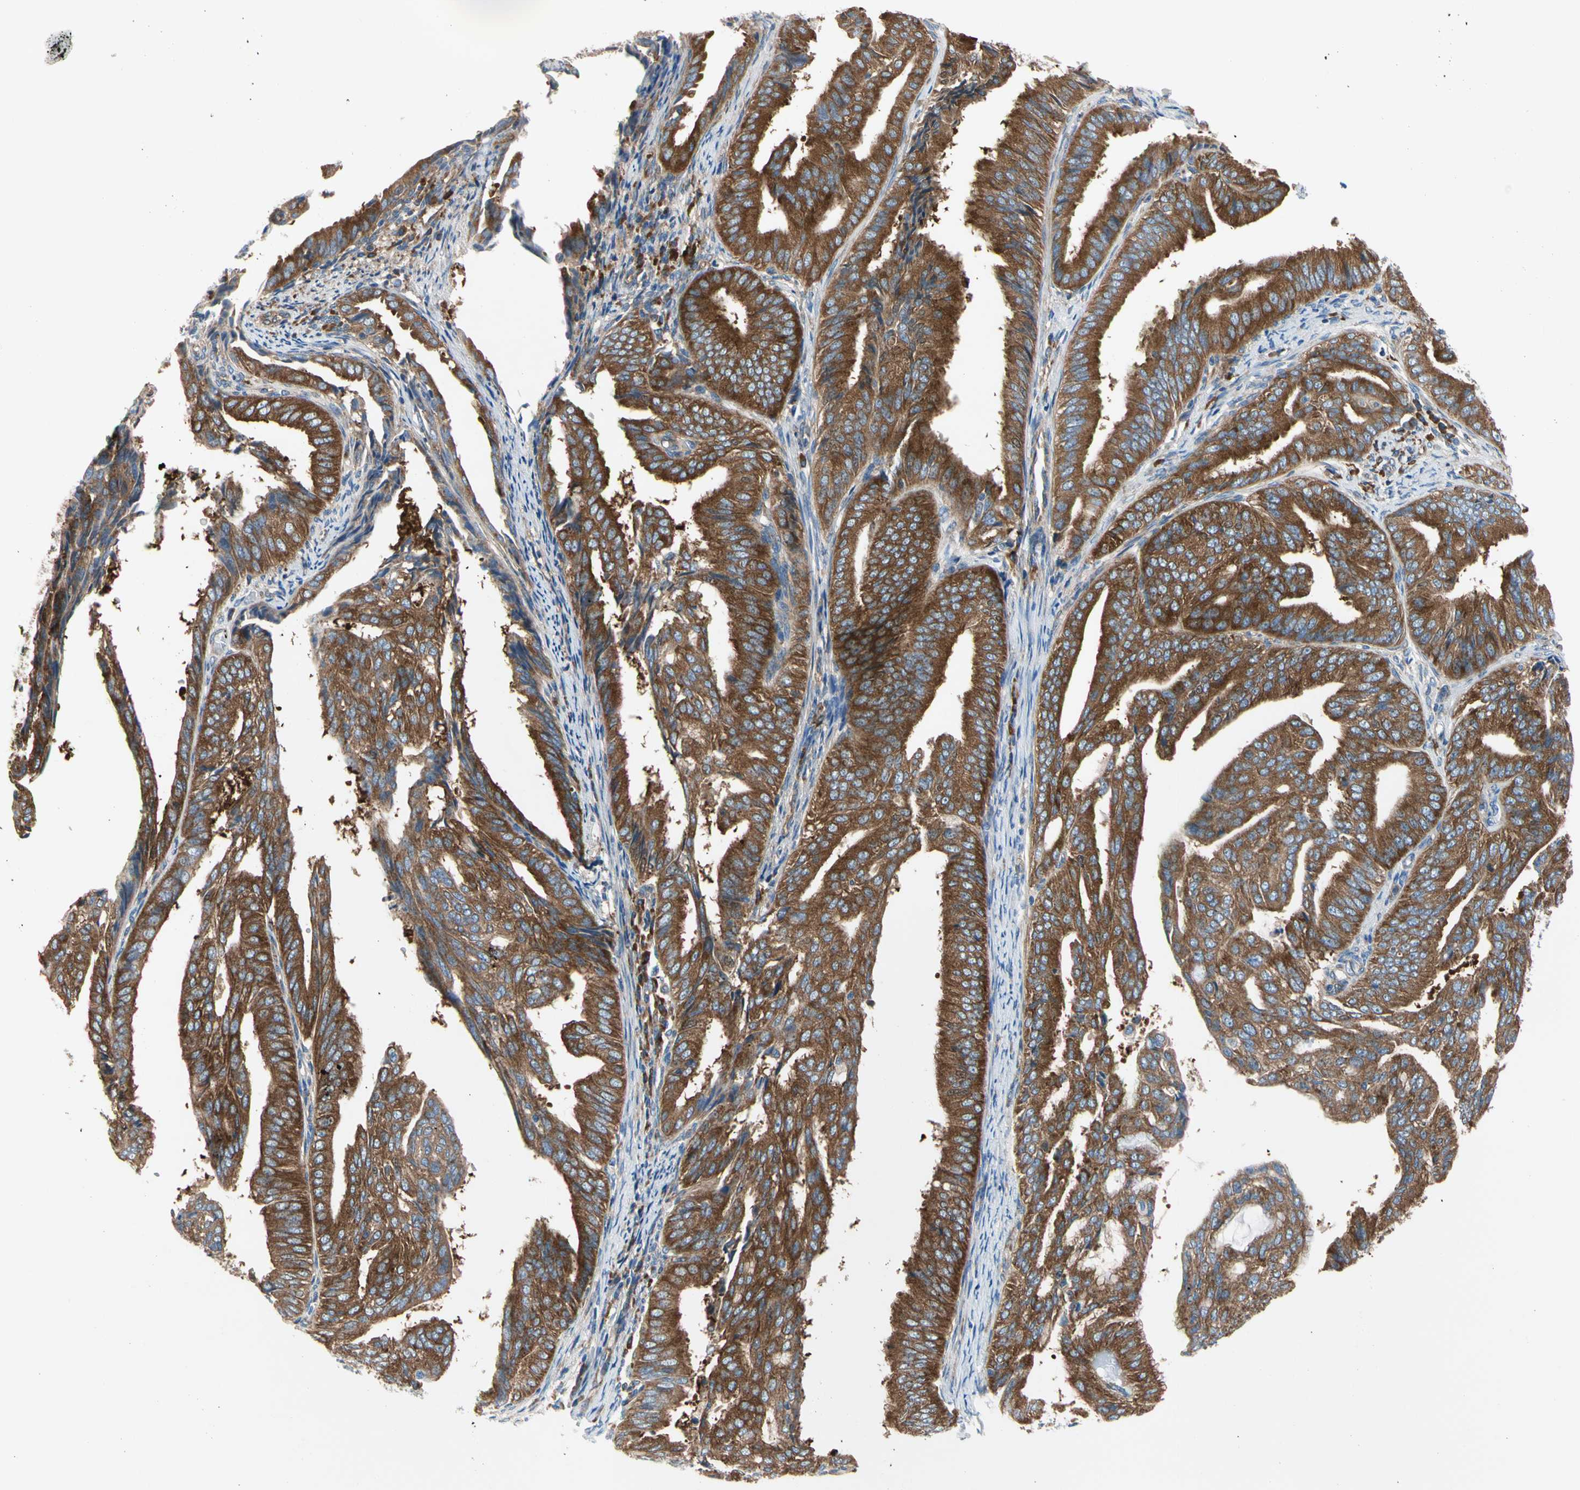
{"staining": {"intensity": "strong", "quantity": ">75%", "location": "cytoplasmic/membranous"}, "tissue": "endometrial cancer", "cell_type": "Tumor cells", "image_type": "cancer", "snomed": [{"axis": "morphology", "description": "Adenocarcinoma, NOS"}, {"axis": "topography", "description": "Endometrium"}], "caption": "The histopathology image demonstrates immunohistochemical staining of endometrial cancer. There is strong cytoplasmic/membranous staining is present in approximately >75% of tumor cells.", "gene": "GPHN", "patient": {"sex": "female", "age": 58}}